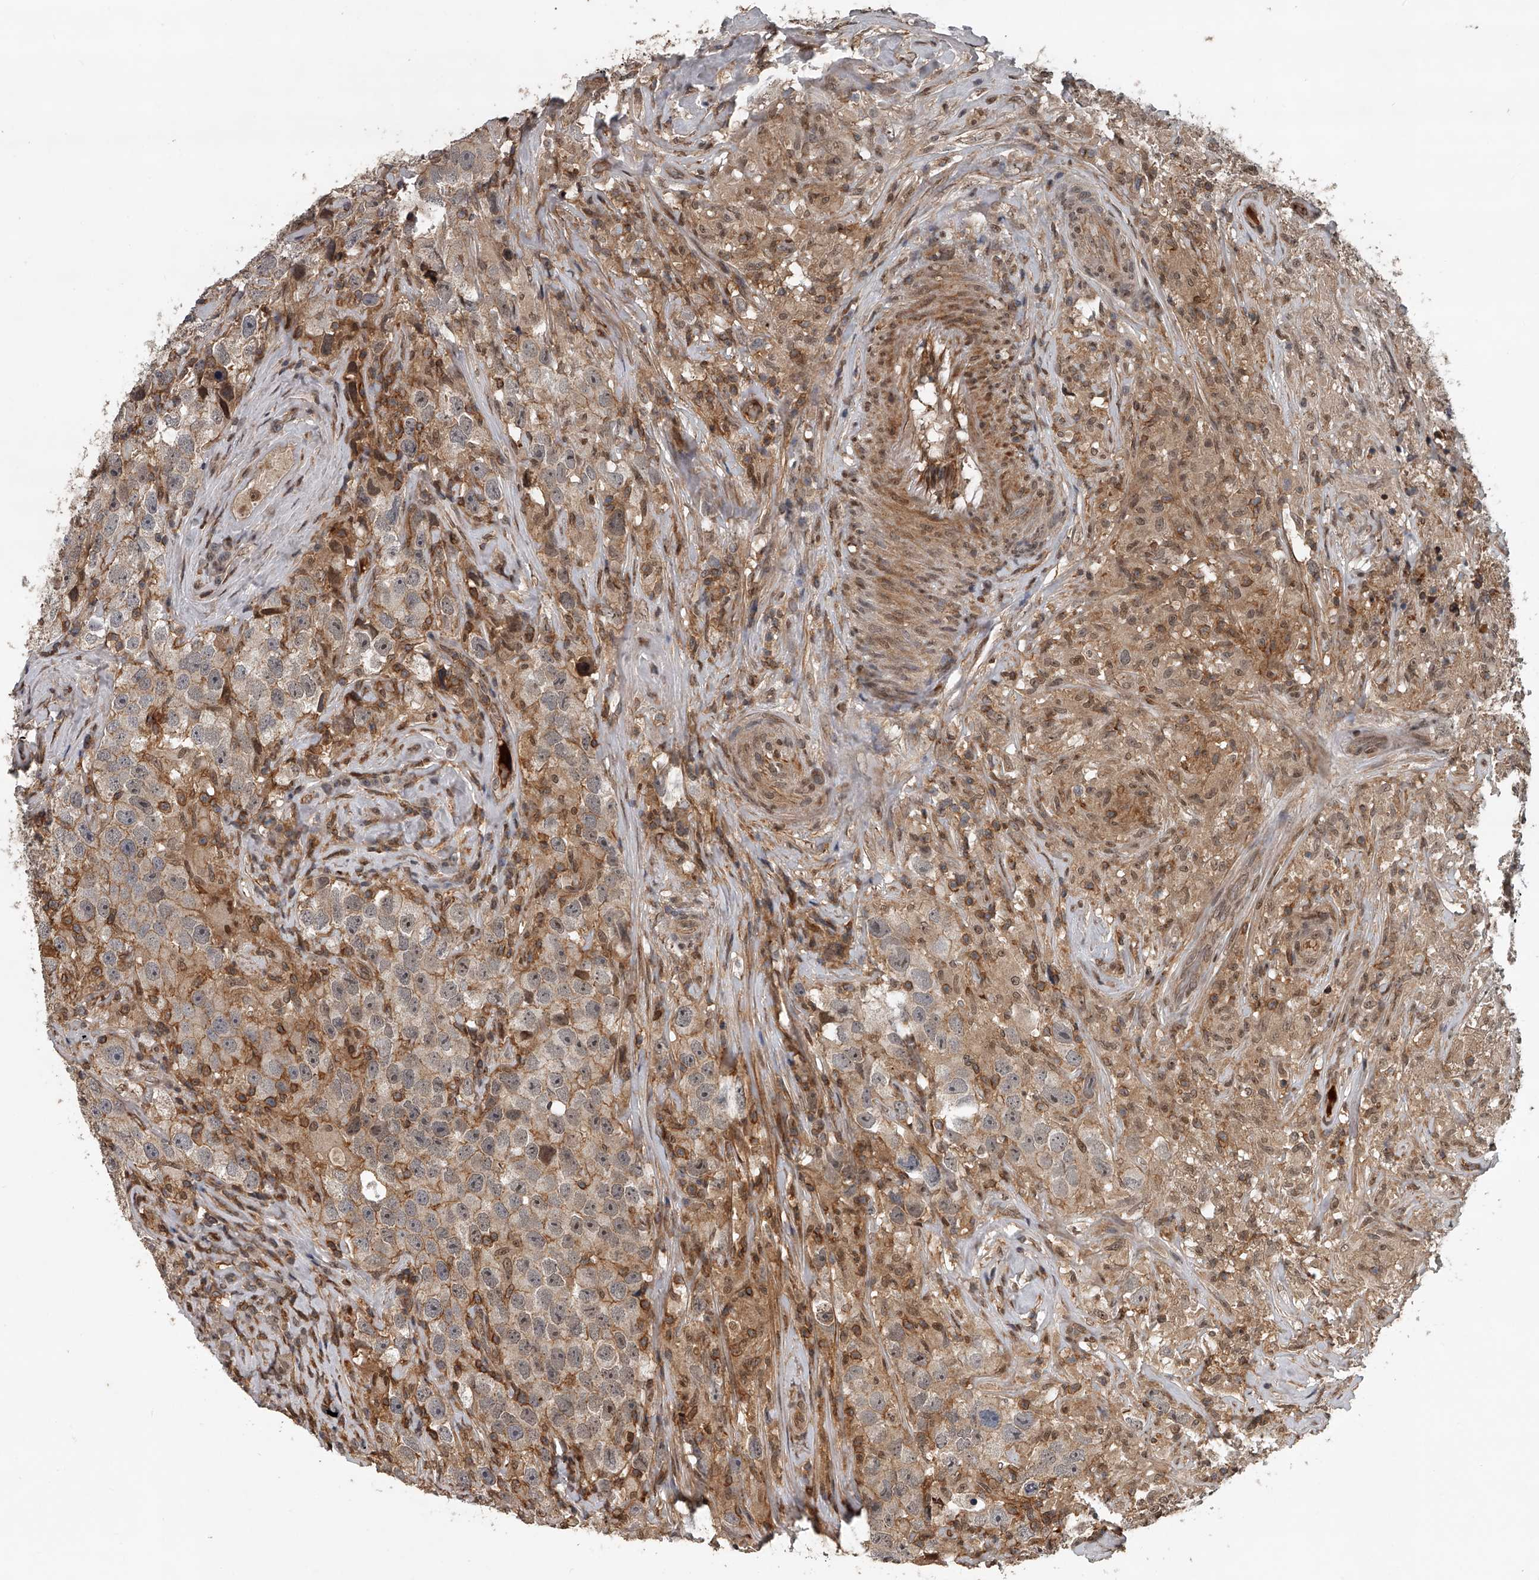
{"staining": {"intensity": "moderate", "quantity": "<25%", "location": "cytoplasmic/membranous"}, "tissue": "testis cancer", "cell_type": "Tumor cells", "image_type": "cancer", "snomed": [{"axis": "morphology", "description": "Seminoma, NOS"}, {"axis": "topography", "description": "Testis"}], "caption": "Protein analysis of testis cancer (seminoma) tissue reveals moderate cytoplasmic/membranous staining in about <25% of tumor cells.", "gene": "PLEKHG1", "patient": {"sex": "male", "age": 49}}